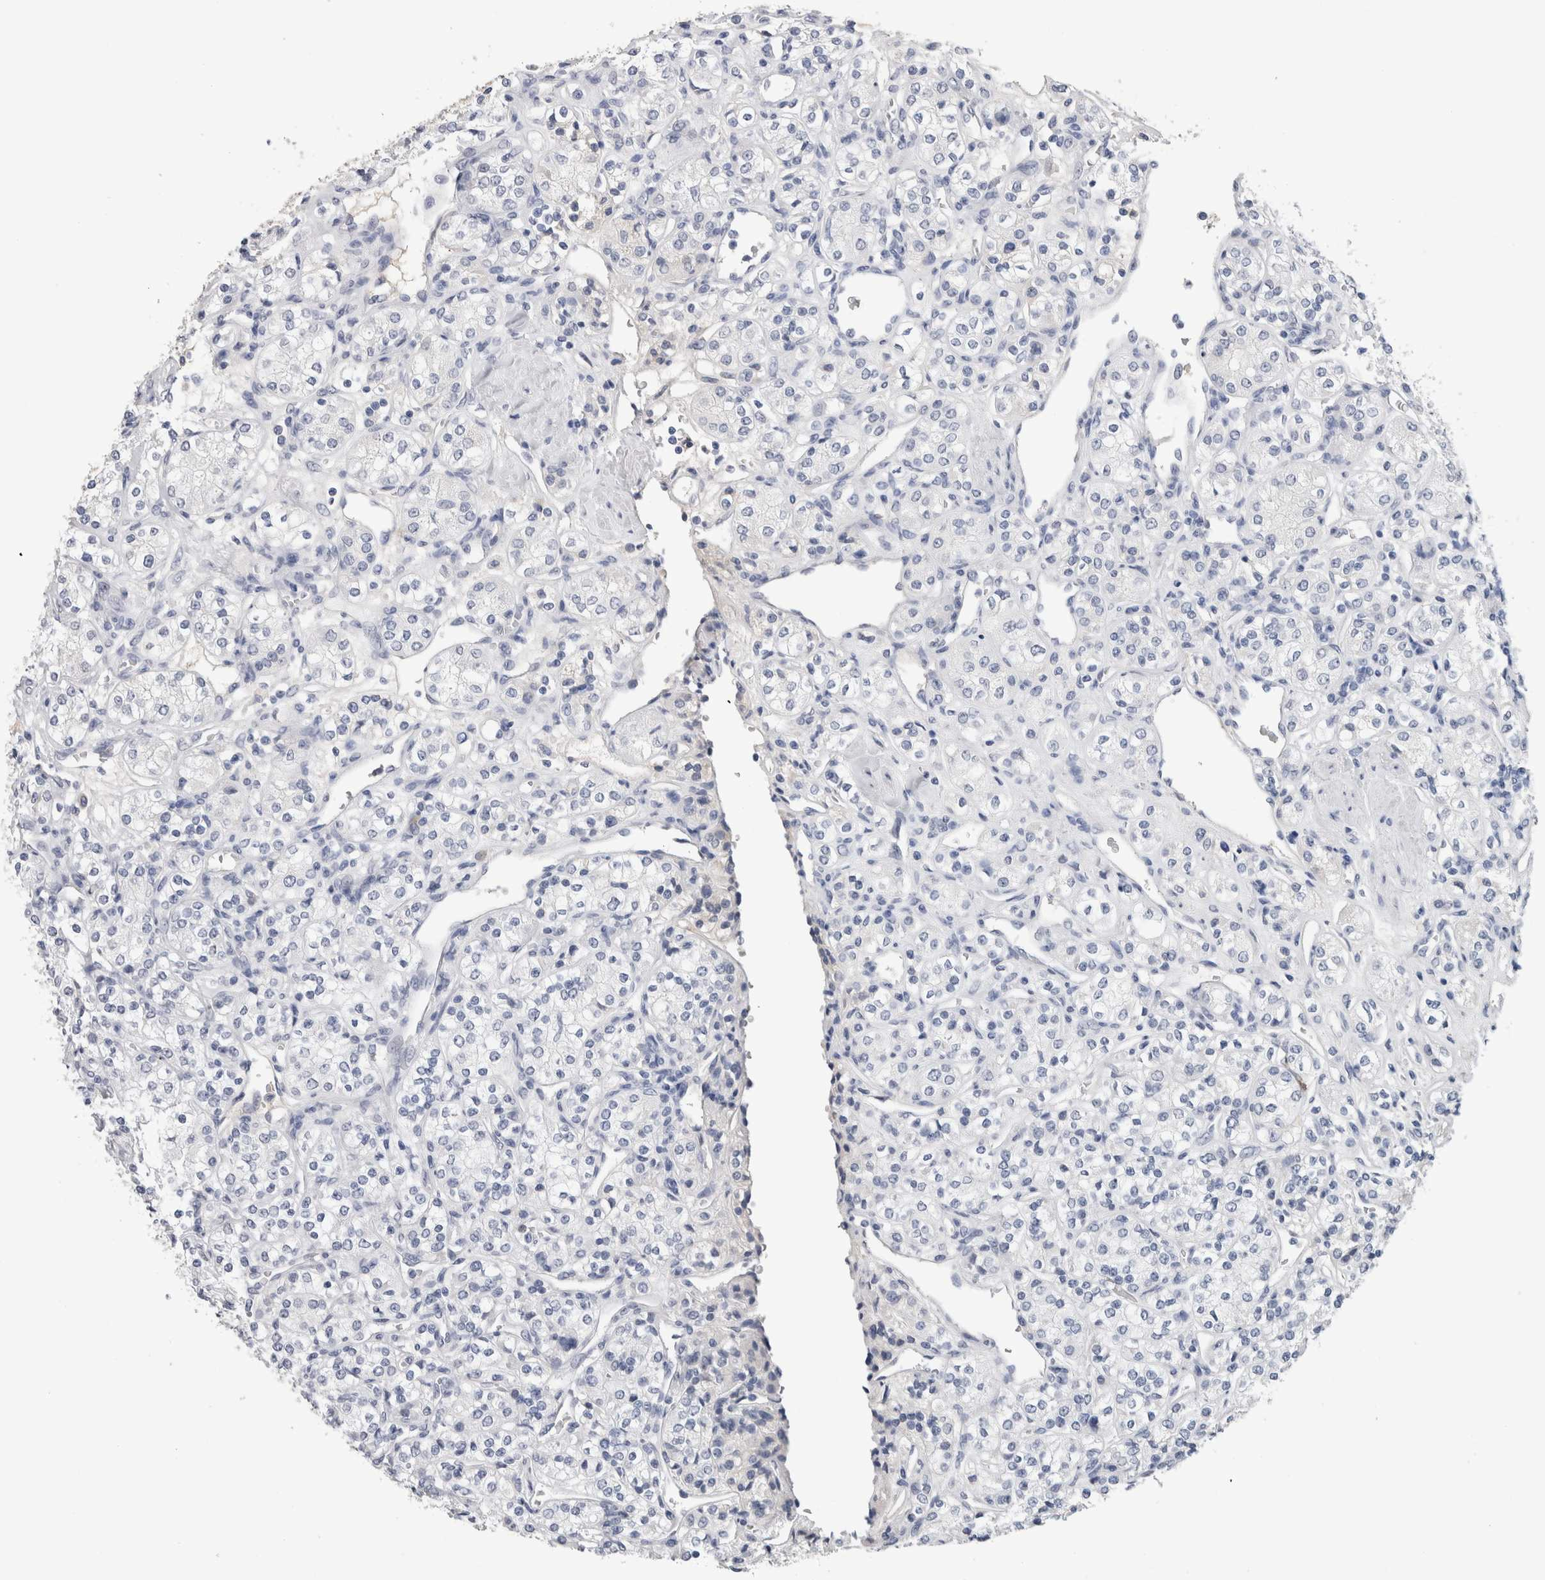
{"staining": {"intensity": "negative", "quantity": "none", "location": "none"}, "tissue": "renal cancer", "cell_type": "Tumor cells", "image_type": "cancer", "snomed": [{"axis": "morphology", "description": "Adenocarcinoma, NOS"}, {"axis": "topography", "description": "Kidney"}], "caption": "Human renal cancer (adenocarcinoma) stained for a protein using immunohistochemistry demonstrates no staining in tumor cells.", "gene": "FABP4", "patient": {"sex": "male", "age": 77}}